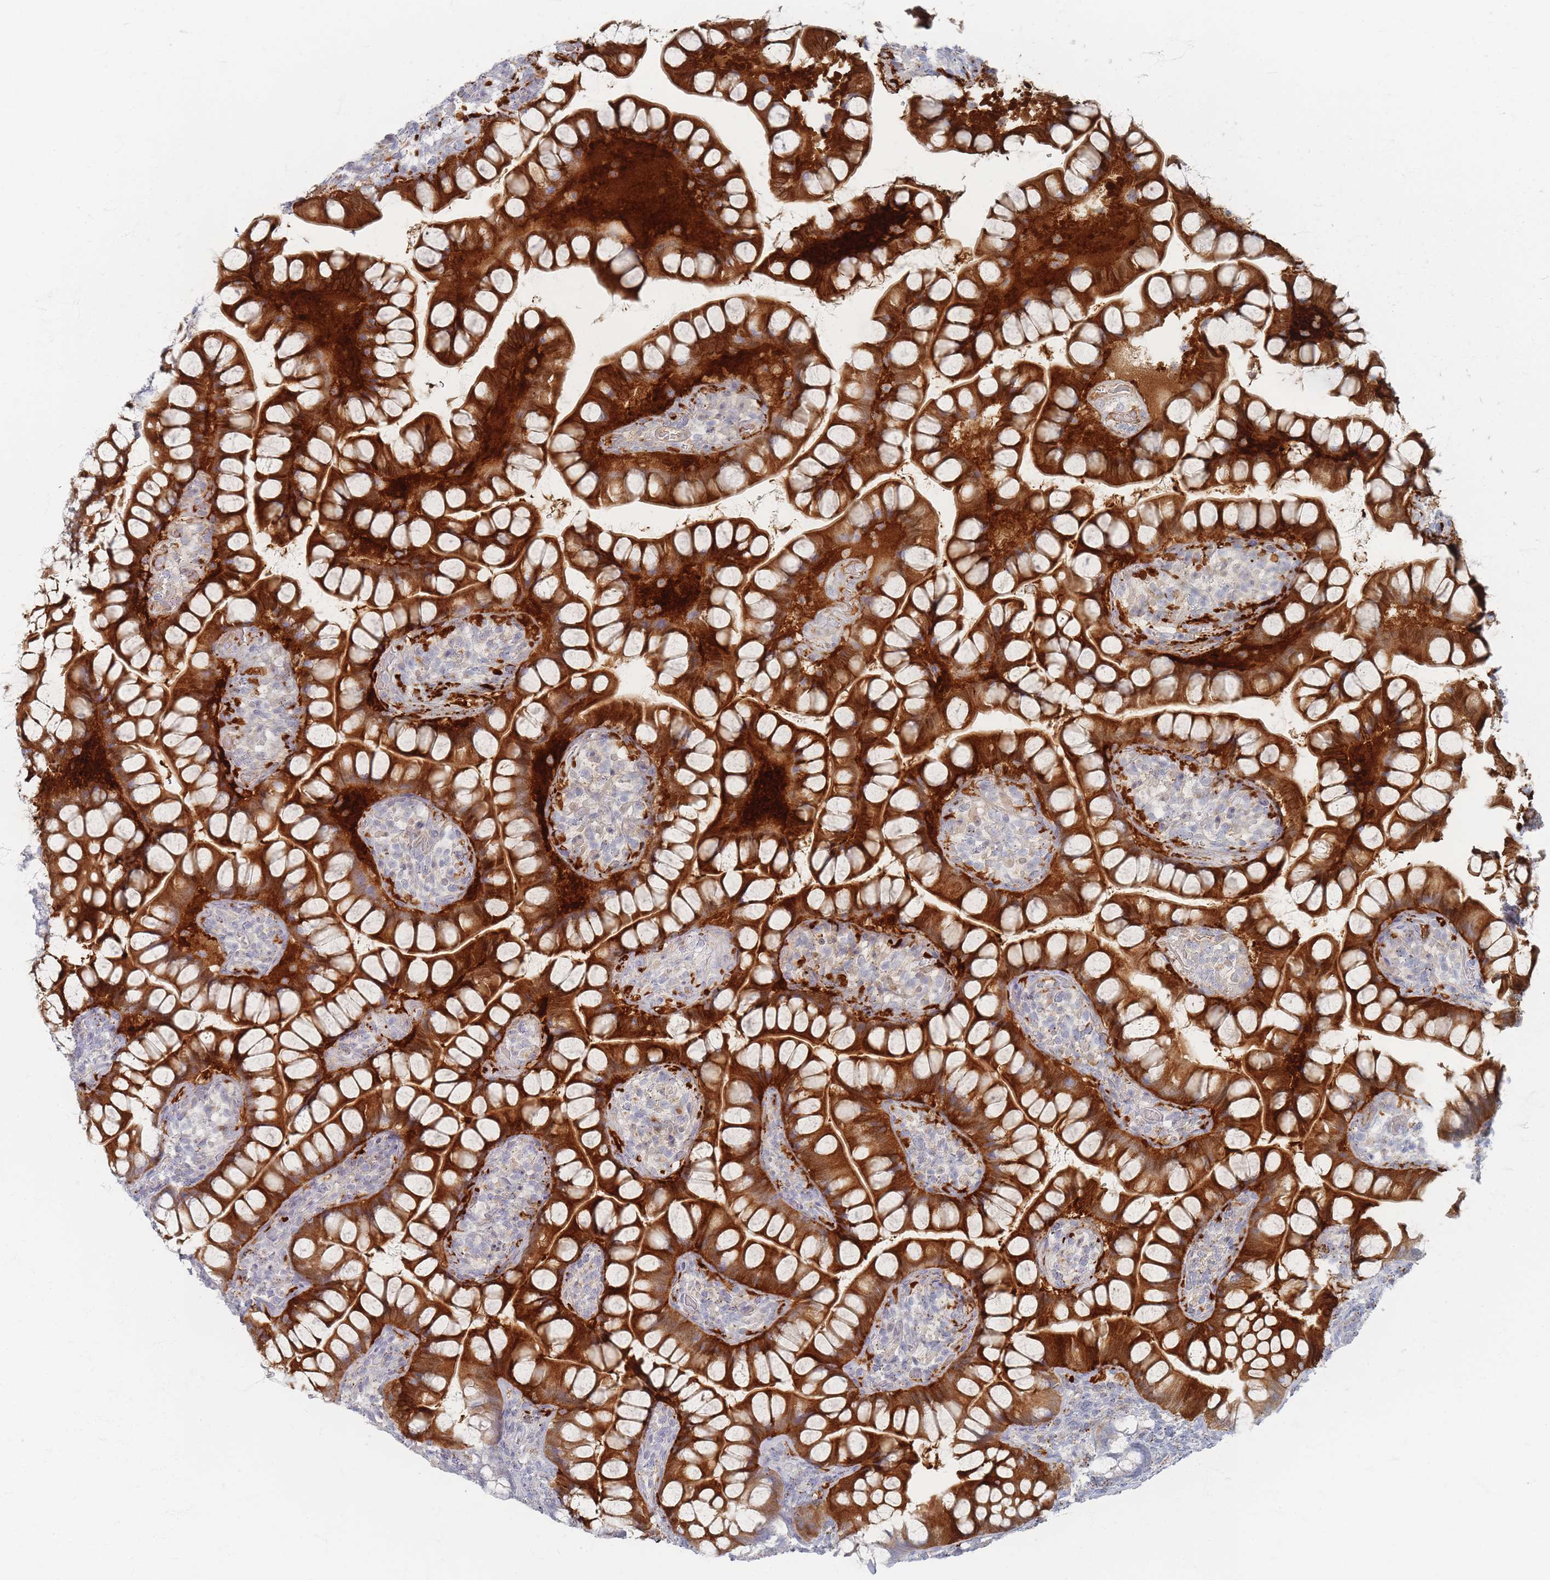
{"staining": {"intensity": "strong", "quantity": ">75%", "location": "cytoplasmic/membranous"}, "tissue": "small intestine", "cell_type": "Glandular cells", "image_type": "normal", "snomed": [{"axis": "morphology", "description": "Normal tissue, NOS"}, {"axis": "topography", "description": "Small intestine"}], "caption": "Strong cytoplasmic/membranous expression for a protein is appreciated in approximately >75% of glandular cells of normal small intestine using immunohistochemistry (IHC).", "gene": "ENSG00000251357", "patient": {"sex": "male", "age": 70}}